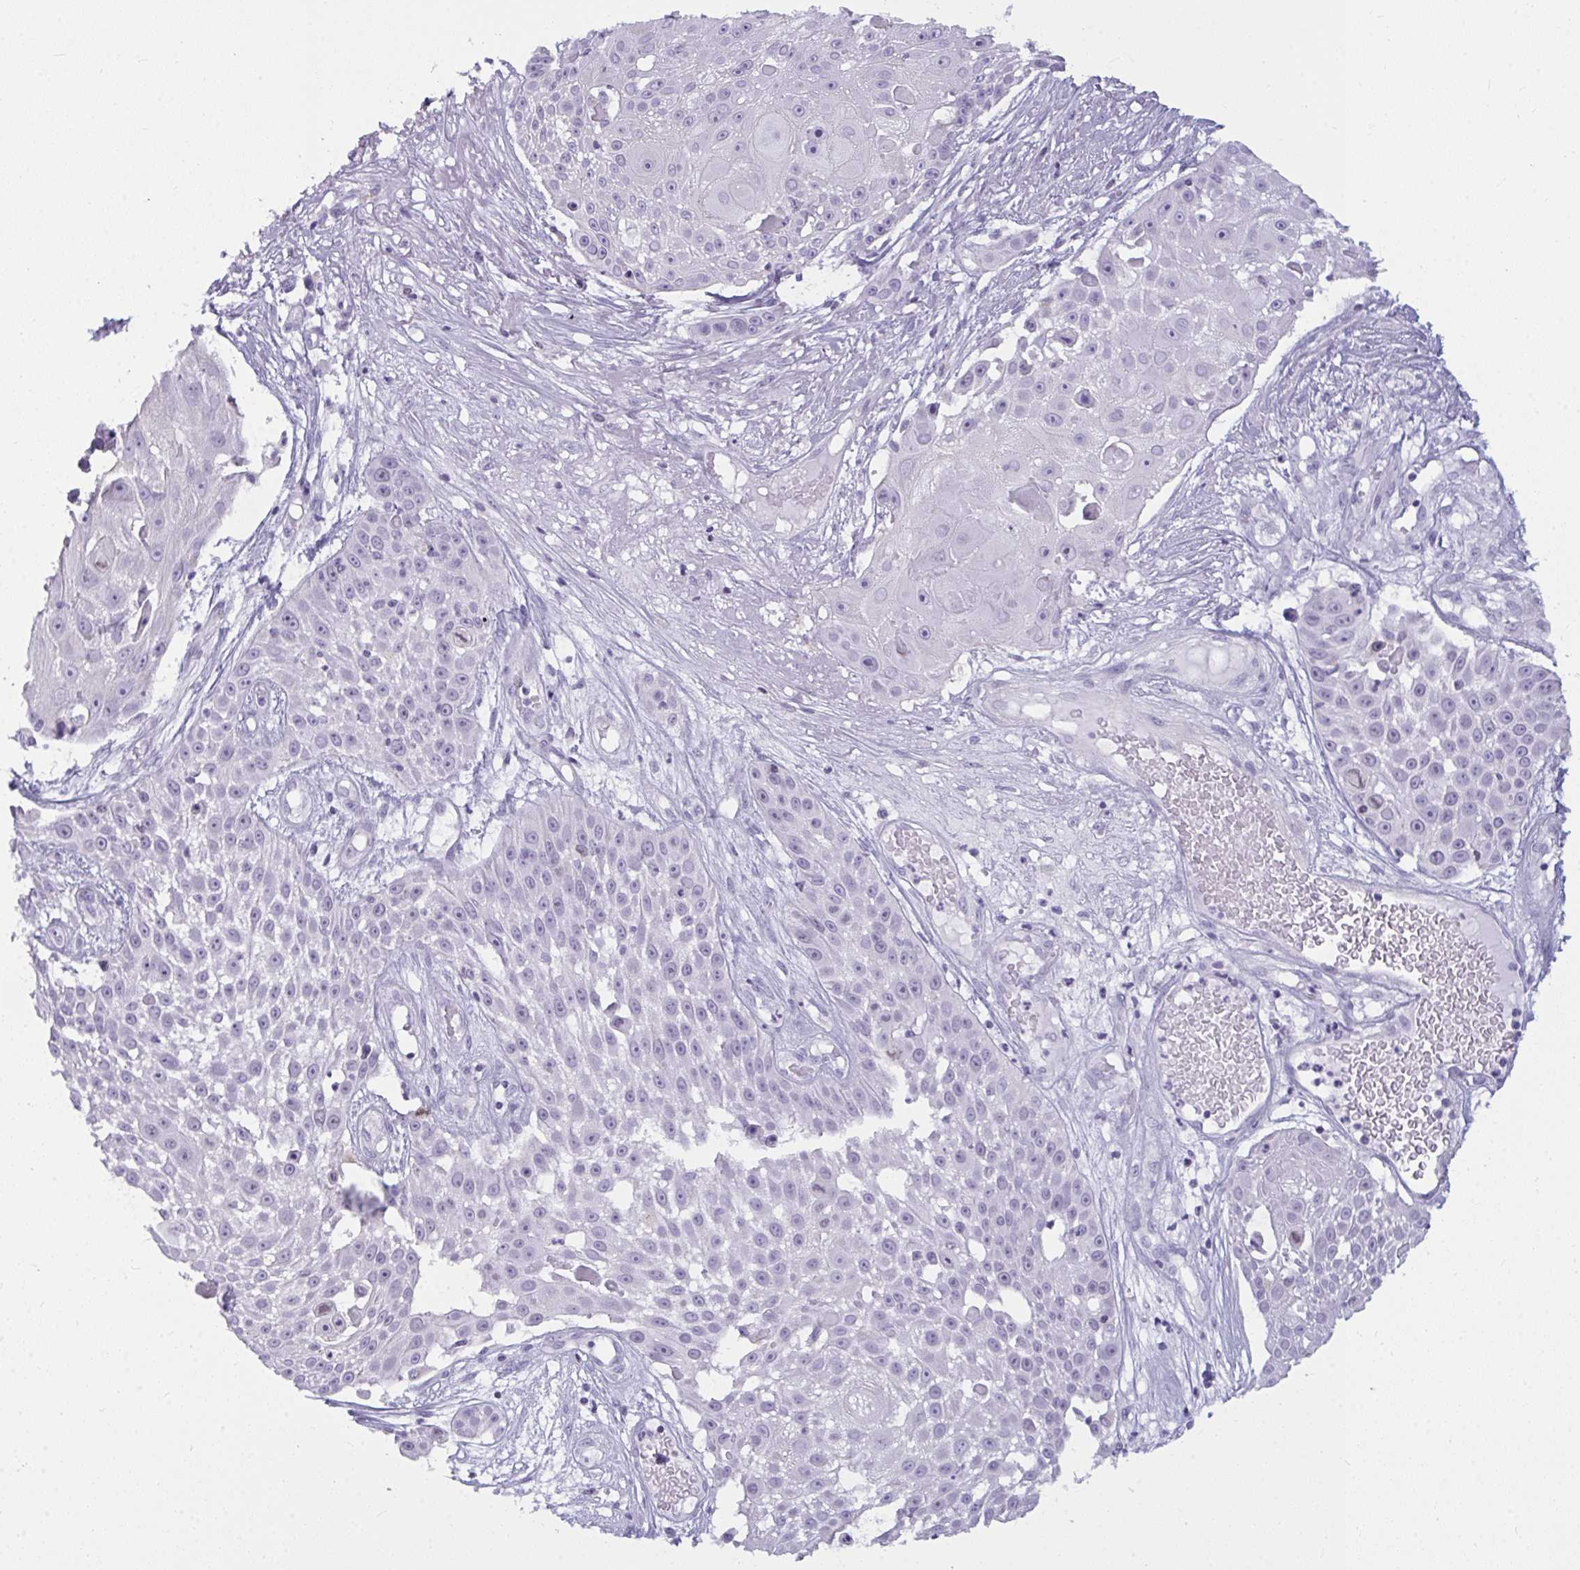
{"staining": {"intensity": "negative", "quantity": "none", "location": "none"}, "tissue": "skin cancer", "cell_type": "Tumor cells", "image_type": "cancer", "snomed": [{"axis": "morphology", "description": "Squamous cell carcinoma, NOS"}, {"axis": "topography", "description": "Skin"}], "caption": "Histopathology image shows no significant protein positivity in tumor cells of skin squamous cell carcinoma. Nuclei are stained in blue.", "gene": "SUZ12", "patient": {"sex": "female", "age": 86}}